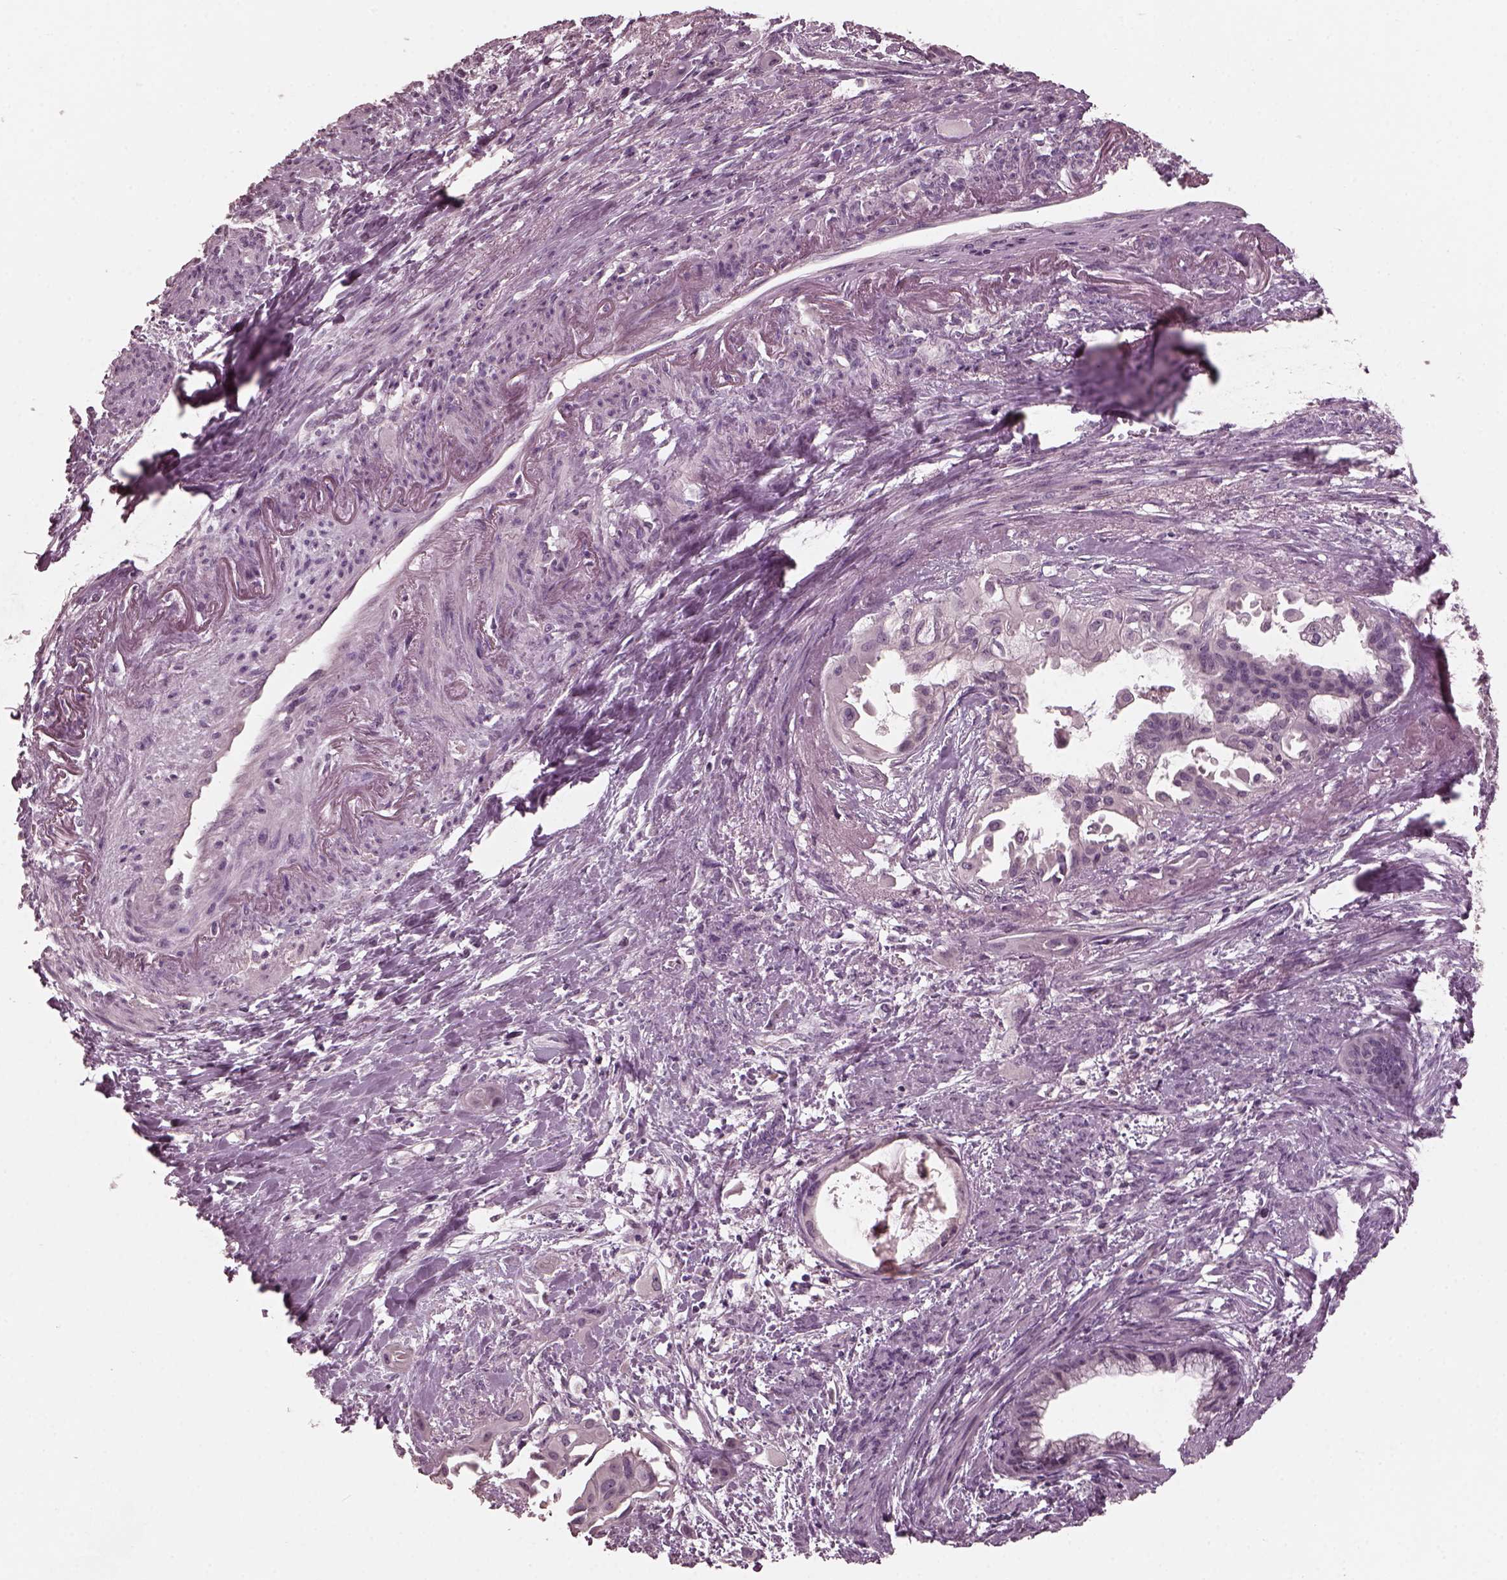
{"staining": {"intensity": "negative", "quantity": "none", "location": "none"}, "tissue": "endometrial cancer", "cell_type": "Tumor cells", "image_type": "cancer", "snomed": [{"axis": "morphology", "description": "Adenocarcinoma, NOS"}, {"axis": "topography", "description": "Endometrium"}], "caption": "Immunohistochemistry (IHC) of human adenocarcinoma (endometrial) reveals no positivity in tumor cells.", "gene": "RCVRN", "patient": {"sex": "female", "age": 86}}